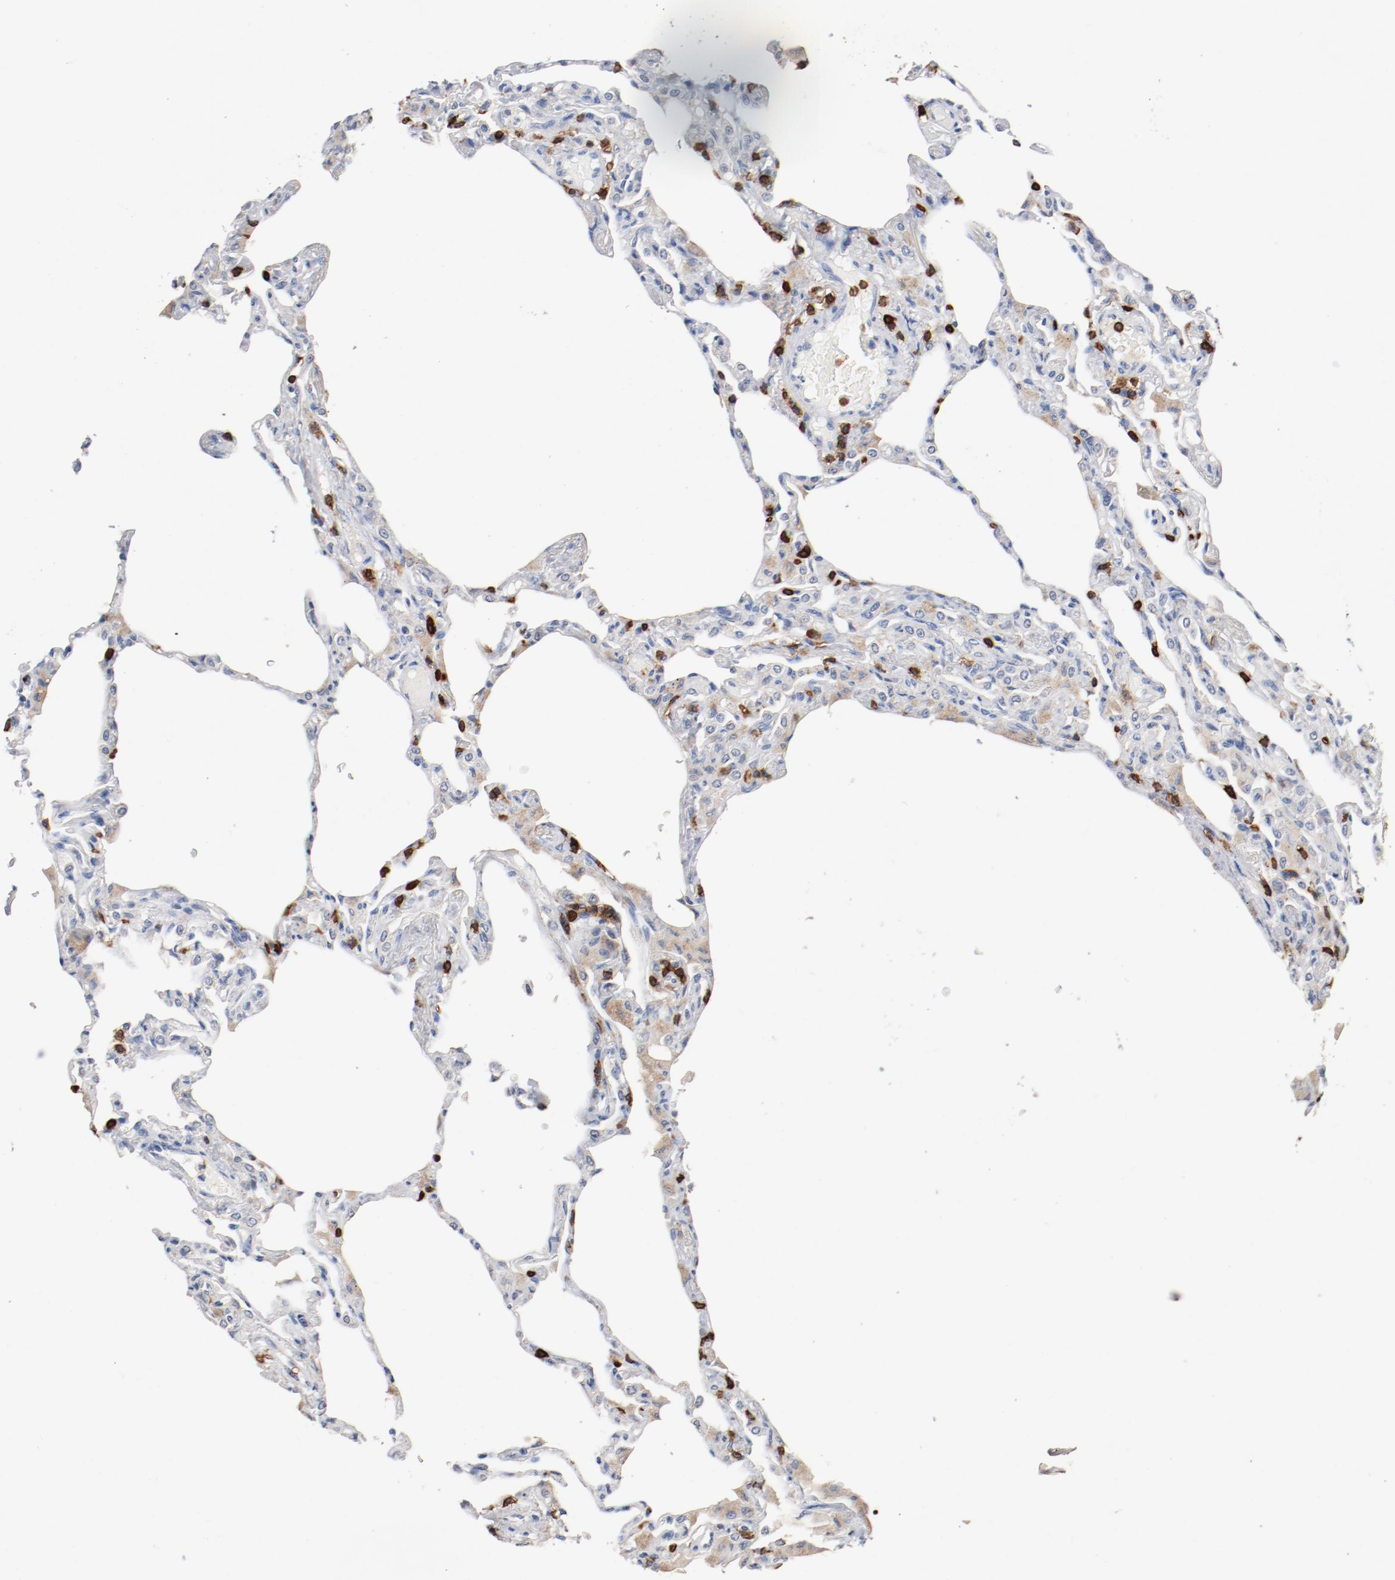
{"staining": {"intensity": "weak", "quantity": "25%-75%", "location": "cytoplasmic/membranous"}, "tissue": "lung", "cell_type": "Alveolar cells", "image_type": "normal", "snomed": [{"axis": "morphology", "description": "Normal tissue, NOS"}, {"axis": "topography", "description": "Lung"}], "caption": "An immunohistochemistry image of normal tissue is shown. Protein staining in brown shows weak cytoplasmic/membranous positivity in lung within alveolar cells.", "gene": "CD247", "patient": {"sex": "female", "age": 49}}